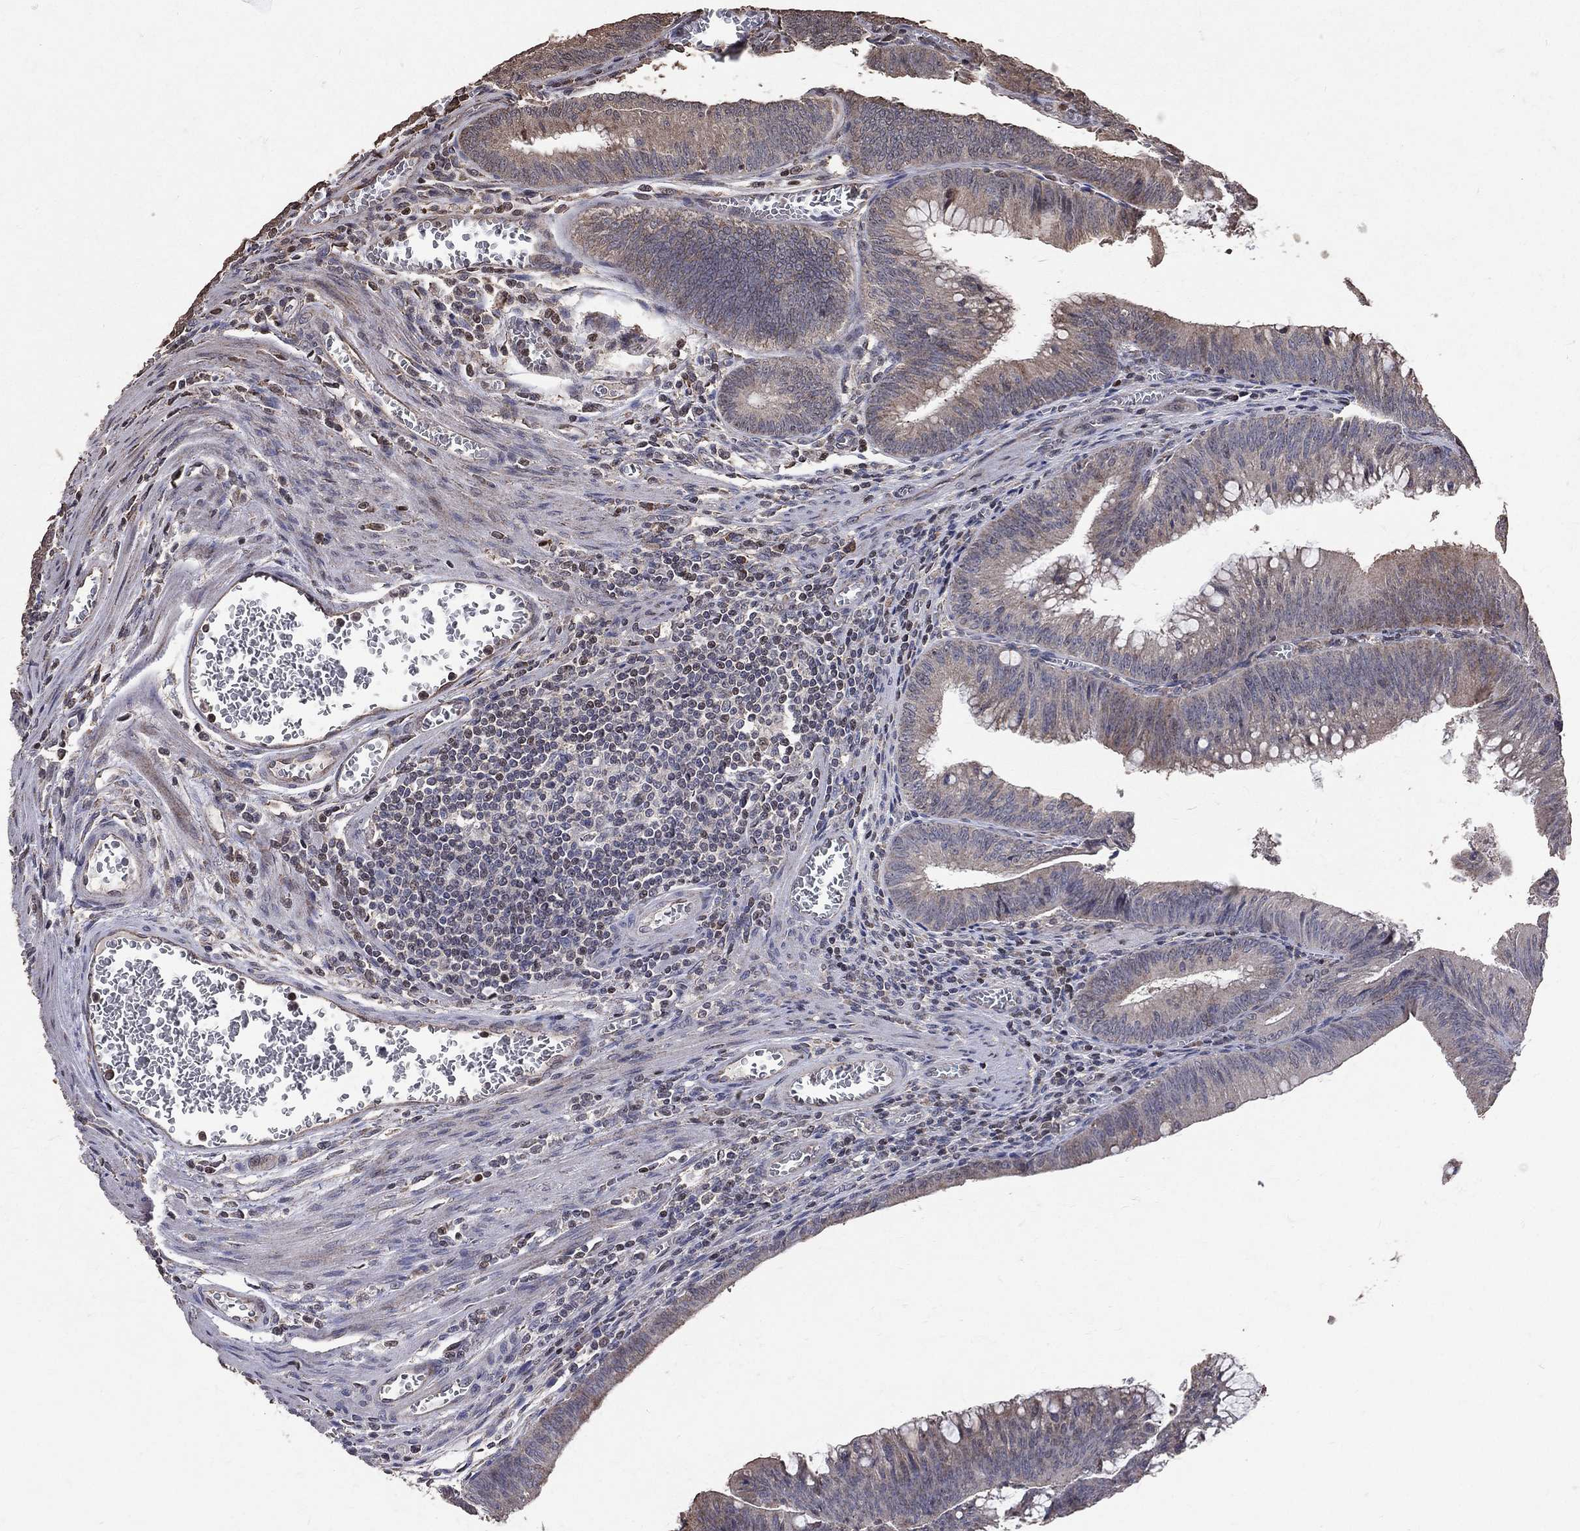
{"staining": {"intensity": "weak", "quantity": "25%-75%", "location": "cytoplasmic/membranous"}, "tissue": "colorectal cancer", "cell_type": "Tumor cells", "image_type": "cancer", "snomed": [{"axis": "morphology", "description": "Adenocarcinoma, NOS"}, {"axis": "topography", "description": "Rectum"}], "caption": "Weak cytoplasmic/membranous protein expression is present in approximately 25%-75% of tumor cells in colorectal cancer (adenocarcinoma).", "gene": "LY6K", "patient": {"sex": "female", "age": 72}}